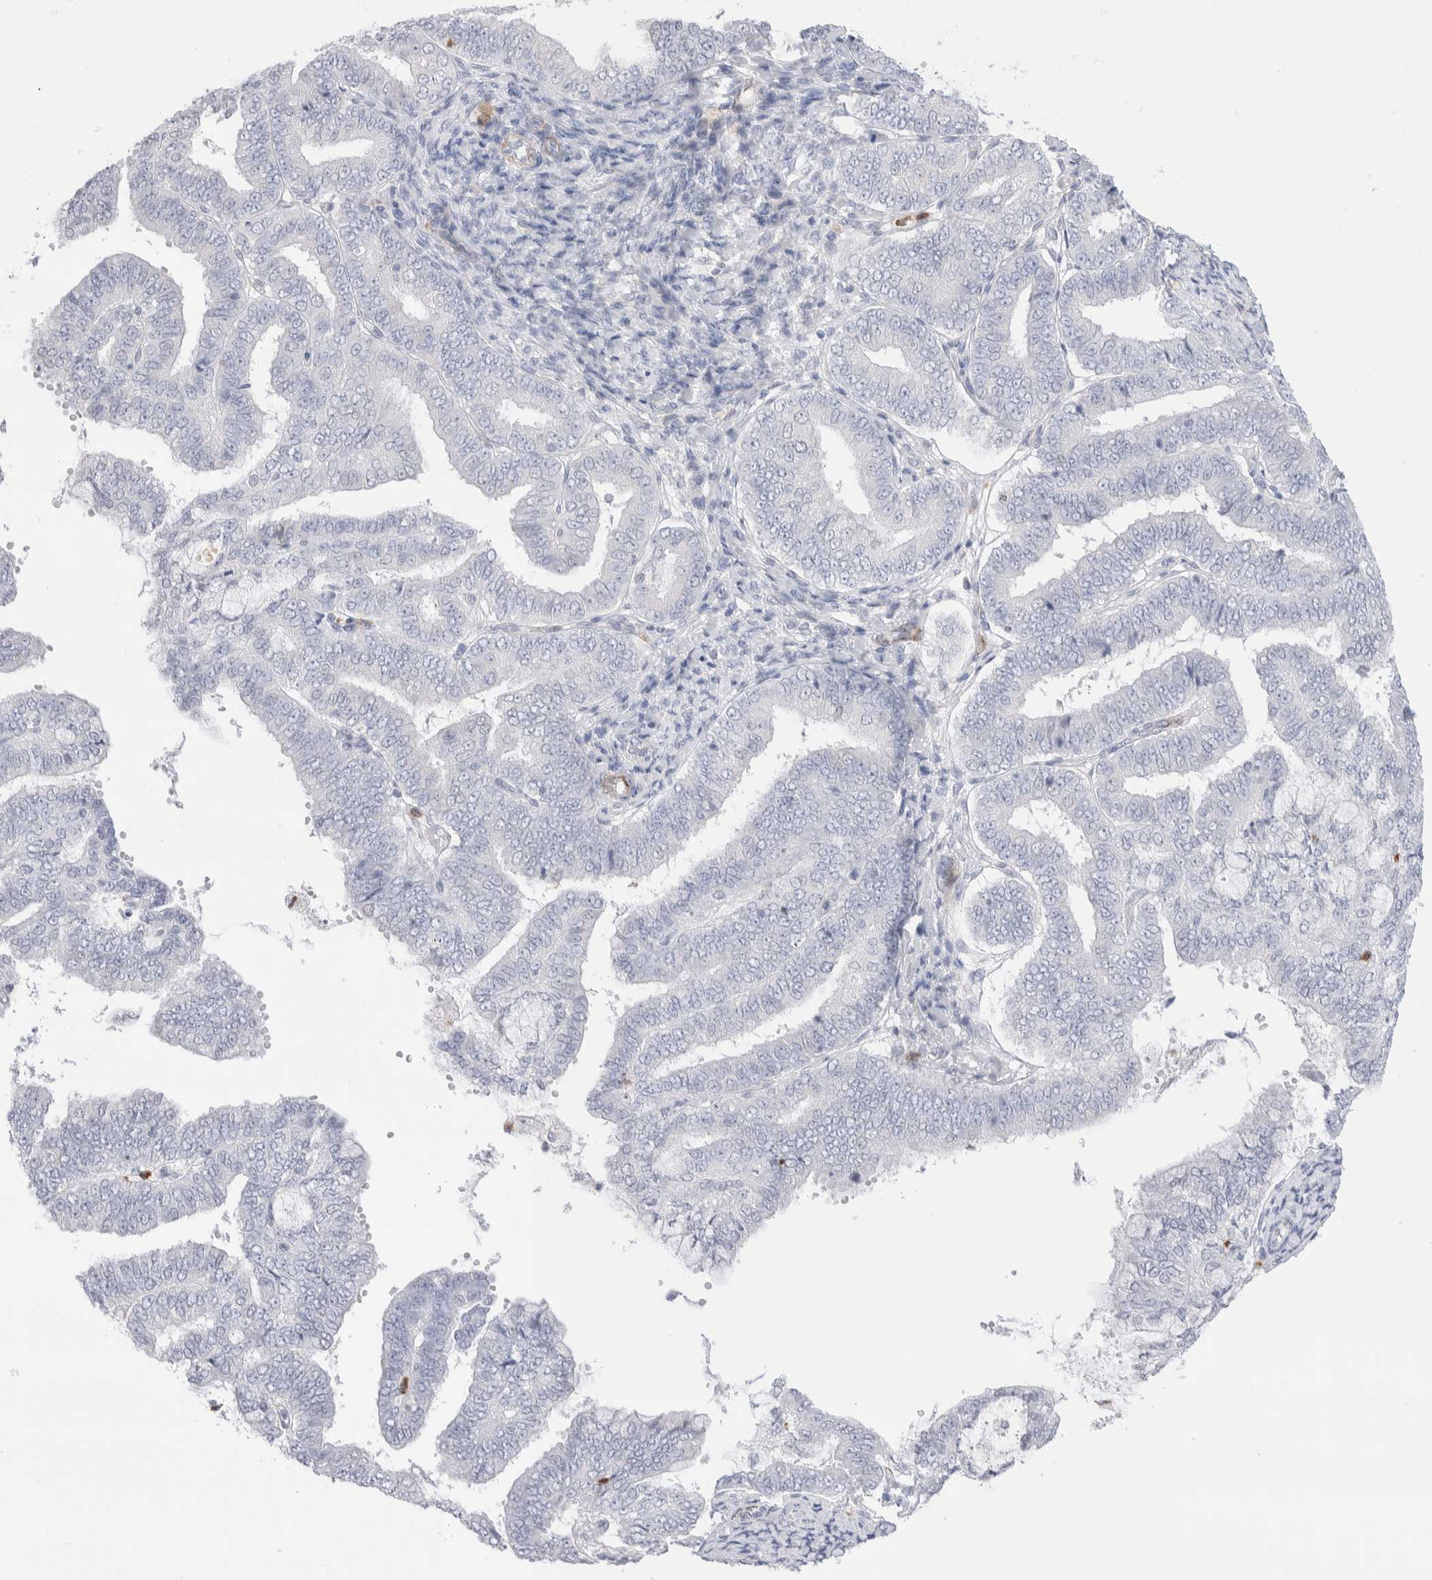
{"staining": {"intensity": "negative", "quantity": "none", "location": "none"}, "tissue": "endometrial cancer", "cell_type": "Tumor cells", "image_type": "cancer", "snomed": [{"axis": "morphology", "description": "Adenocarcinoma, NOS"}, {"axis": "topography", "description": "Endometrium"}], "caption": "Immunohistochemical staining of human endometrial cancer demonstrates no significant staining in tumor cells.", "gene": "SEPTIN4", "patient": {"sex": "female", "age": 63}}